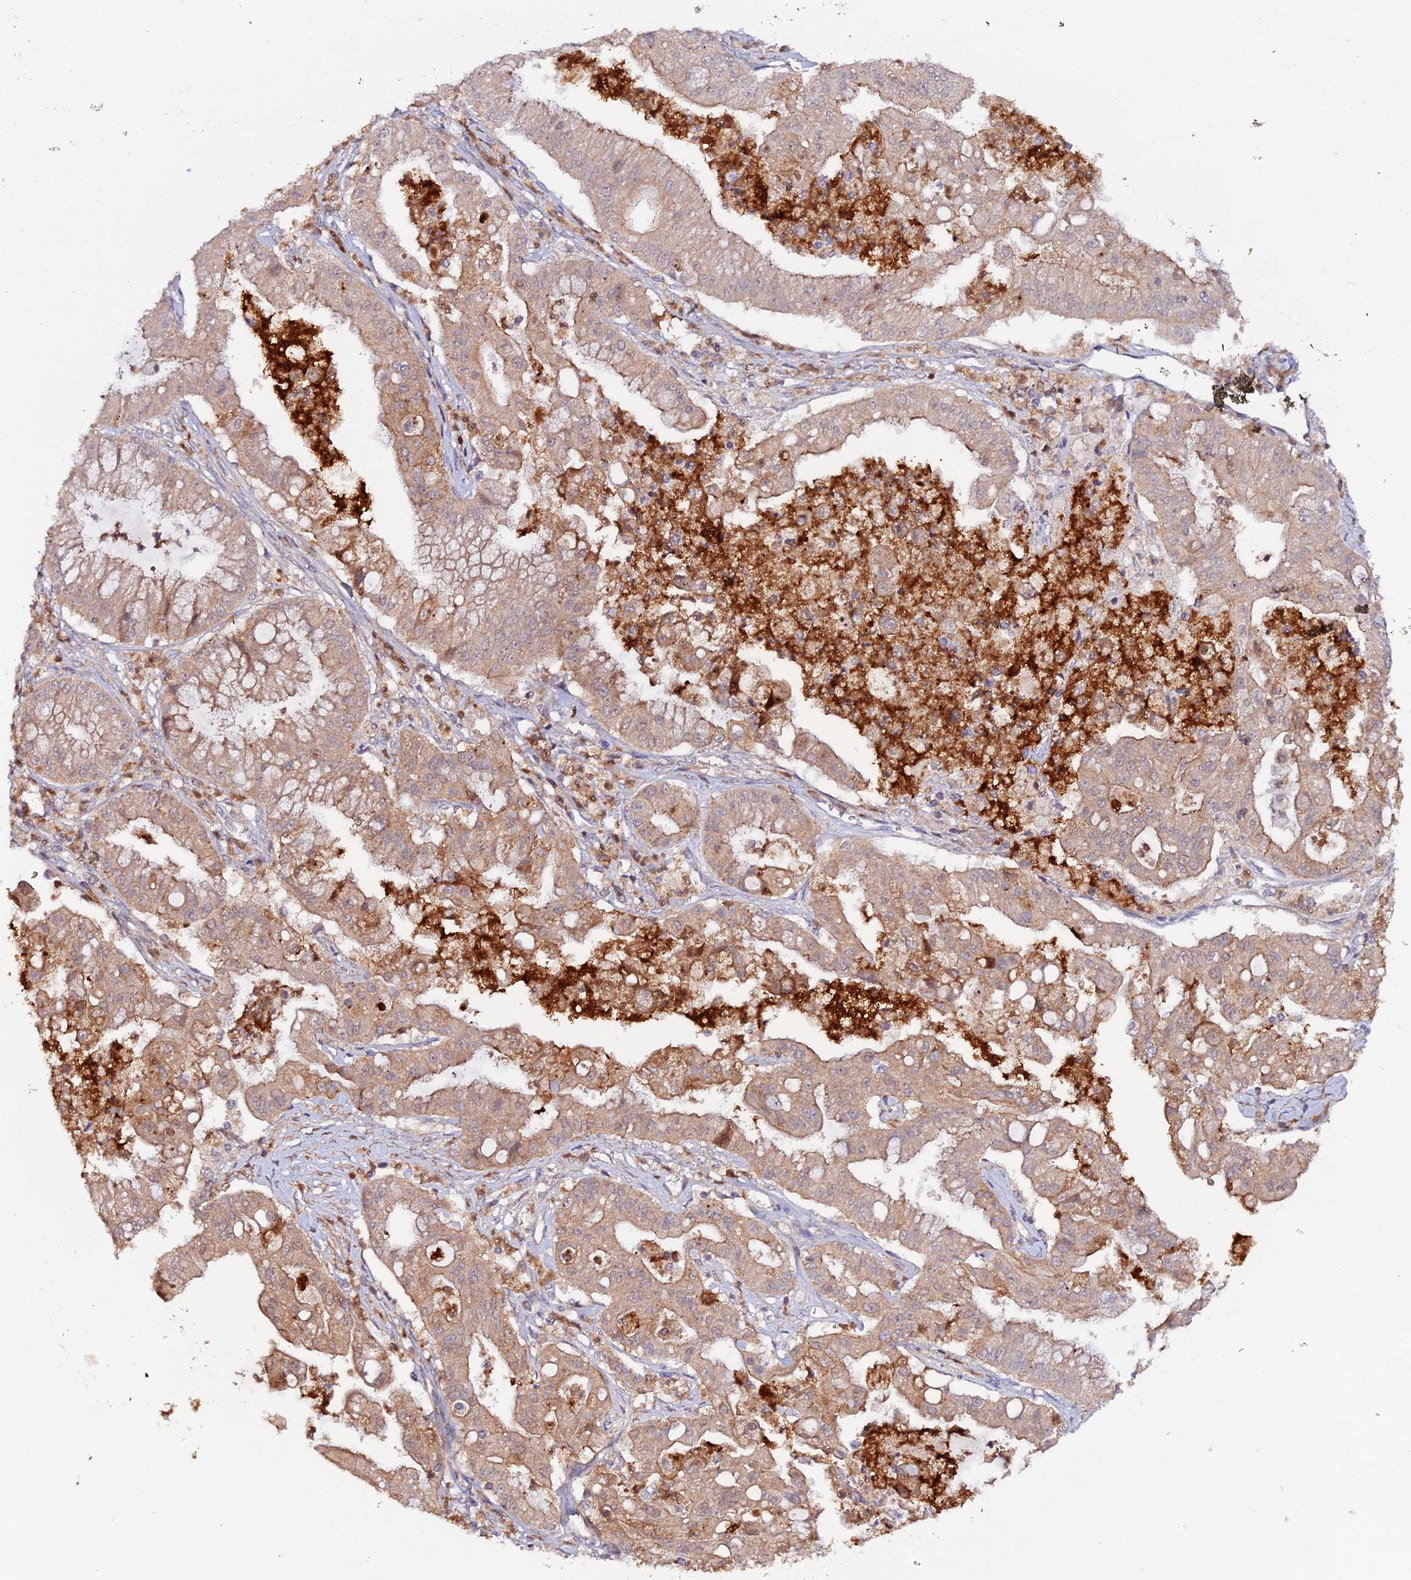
{"staining": {"intensity": "moderate", "quantity": ">75%", "location": "cytoplasmic/membranous"}, "tissue": "ovarian cancer", "cell_type": "Tumor cells", "image_type": "cancer", "snomed": [{"axis": "morphology", "description": "Cystadenocarcinoma, mucinous, NOS"}, {"axis": "topography", "description": "Ovary"}], "caption": "Protein staining displays moderate cytoplasmic/membranous staining in about >75% of tumor cells in ovarian cancer. Using DAB (3,3'-diaminobenzidine) (brown) and hematoxylin (blue) stains, captured at high magnification using brightfield microscopy.", "gene": "TRIM26", "patient": {"sex": "female", "age": 70}}